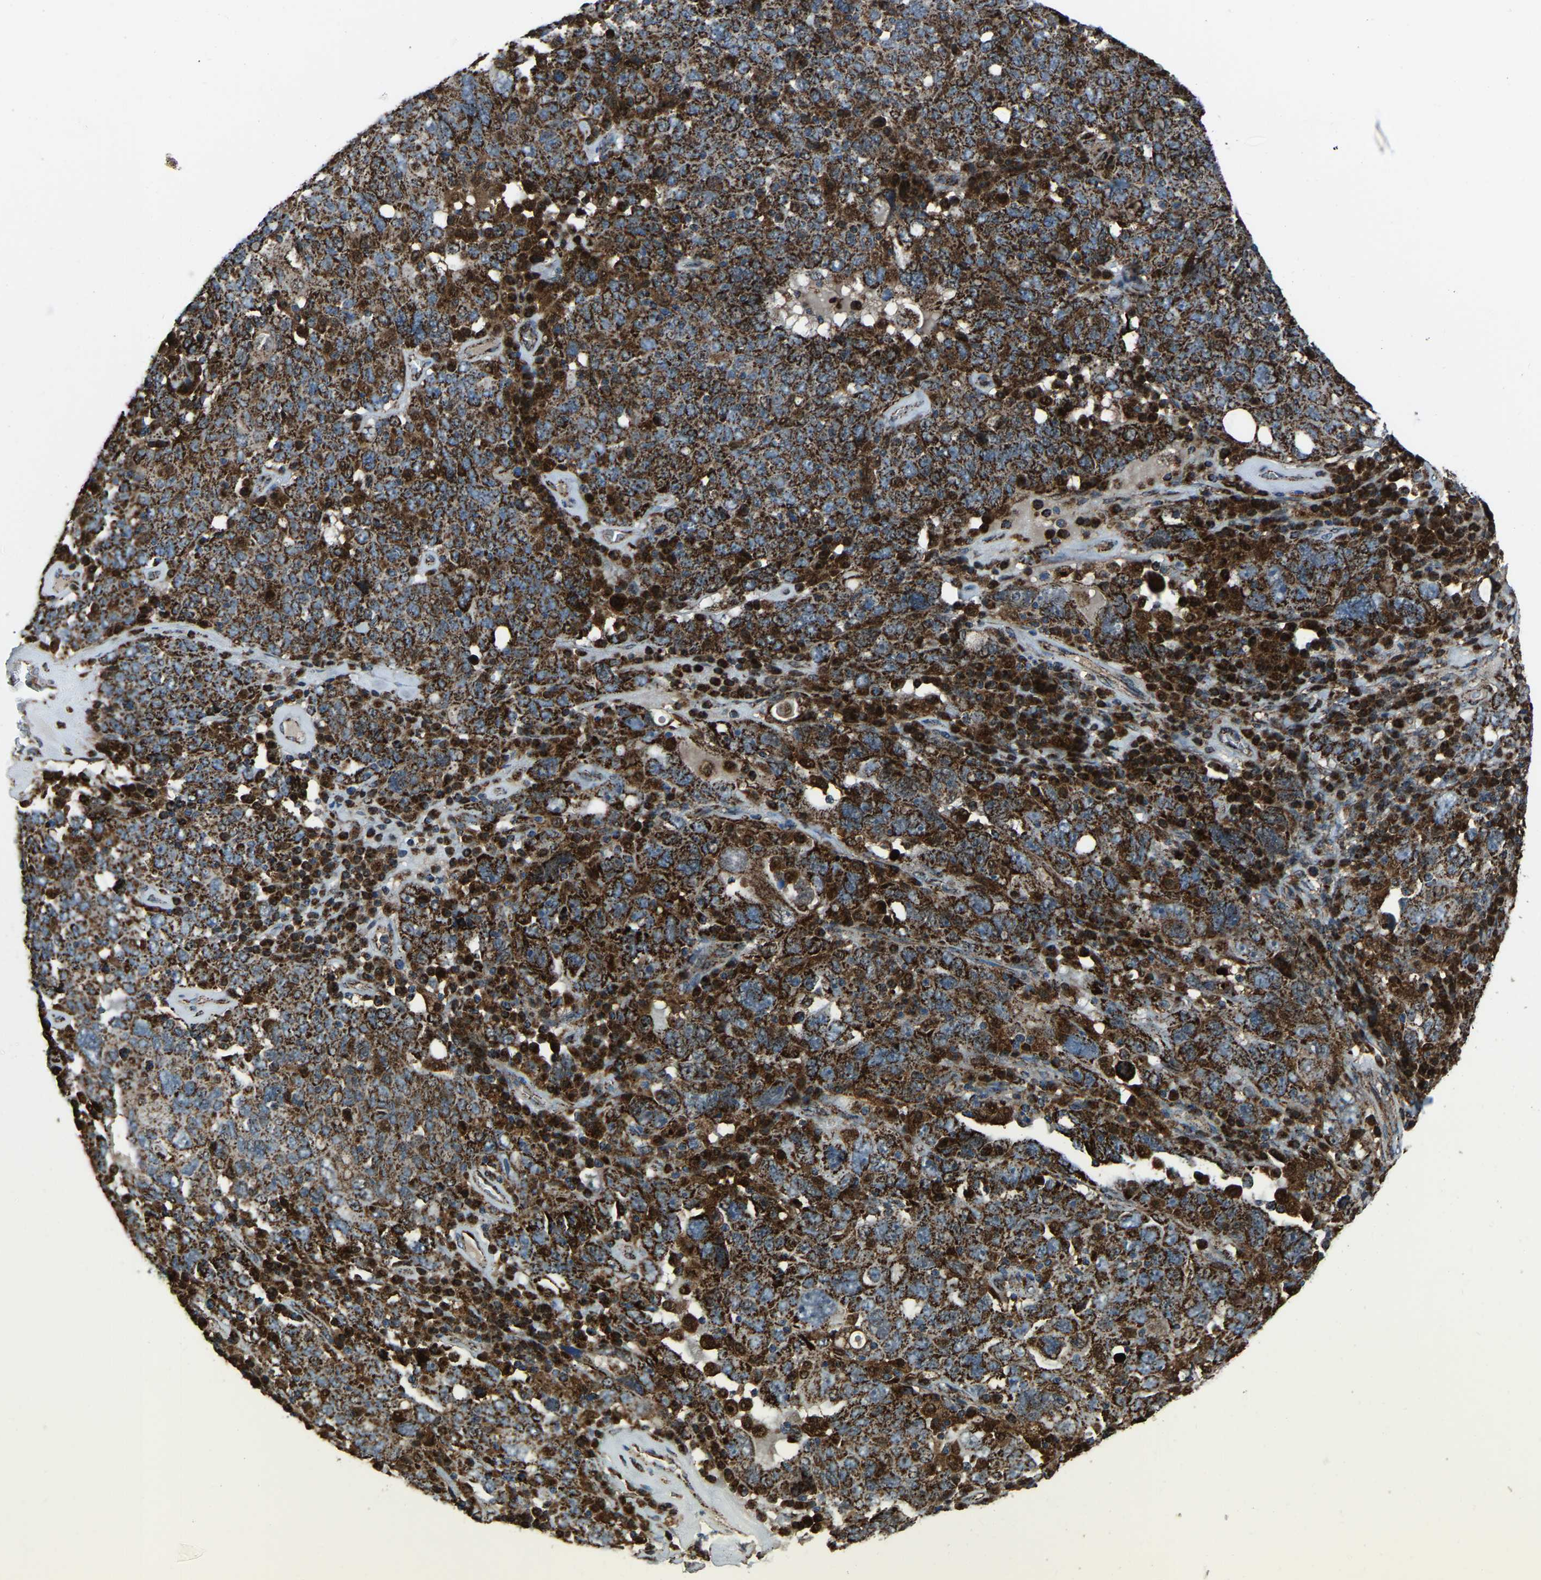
{"staining": {"intensity": "strong", "quantity": ">75%", "location": "cytoplasmic/membranous"}, "tissue": "ovarian cancer", "cell_type": "Tumor cells", "image_type": "cancer", "snomed": [{"axis": "morphology", "description": "Carcinoma, endometroid"}, {"axis": "topography", "description": "Ovary"}], "caption": "An image of ovarian cancer stained for a protein reveals strong cytoplasmic/membranous brown staining in tumor cells.", "gene": "AKR1A1", "patient": {"sex": "female", "age": 62}}